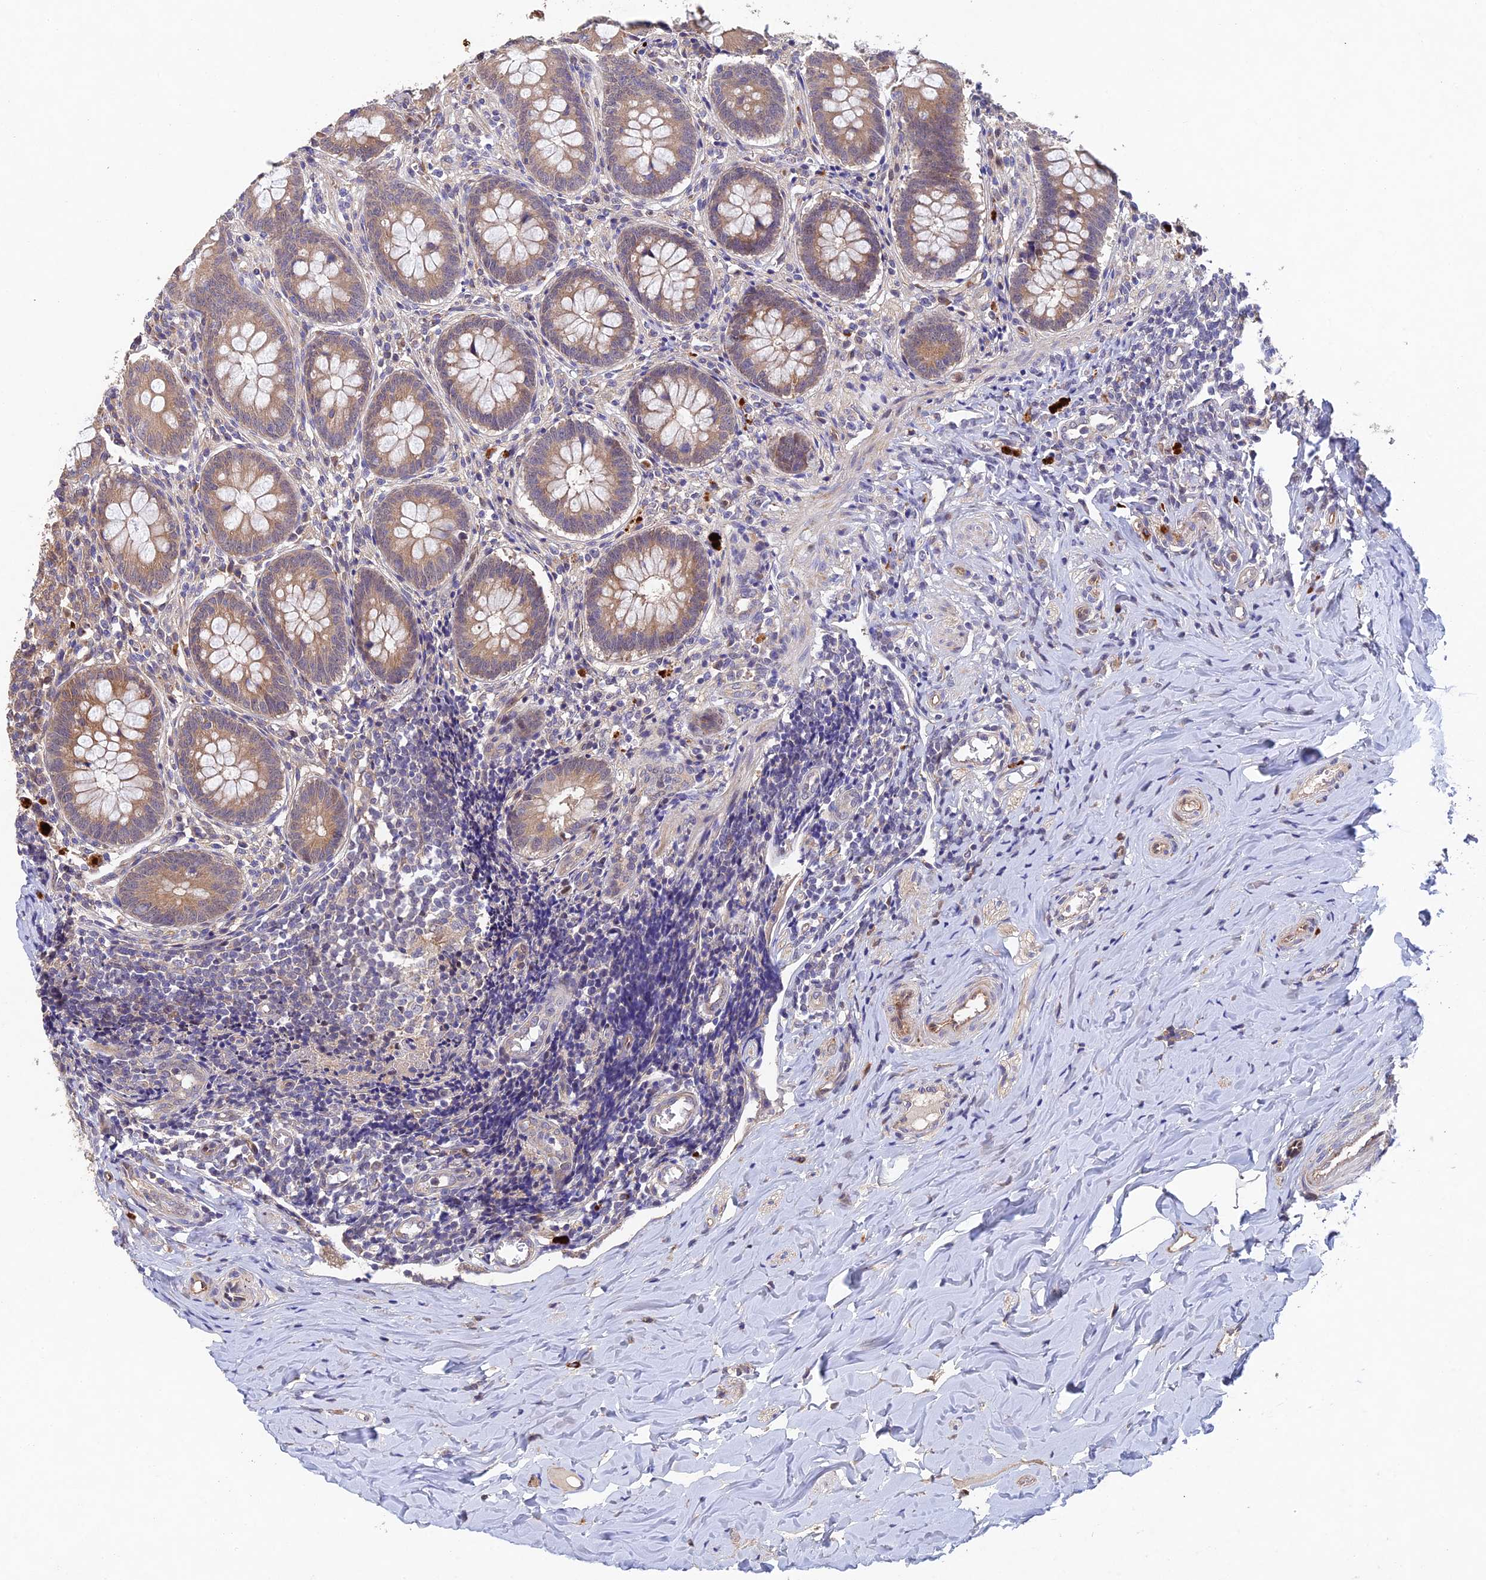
{"staining": {"intensity": "moderate", "quantity": ">75%", "location": "cytoplasmic/membranous"}, "tissue": "appendix", "cell_type": "Glandular cells", "image_type": "normal", "snomed": [{"axis": "morphology", "description": "Normal tissue, NOS"}, {"axis": "topography", "description": "Appendix"}], "caption": "Moderate cytoplasmic/membranous staining is identified in about >75% of glandular cells in benign appendix. The staining is performed using DAB brown chromogen to label protein expression. The nuclei are counter-stained blue using hematoxylin.", "gene": "NSMCE1", "patient": {"sex": "female", "age": 33}}